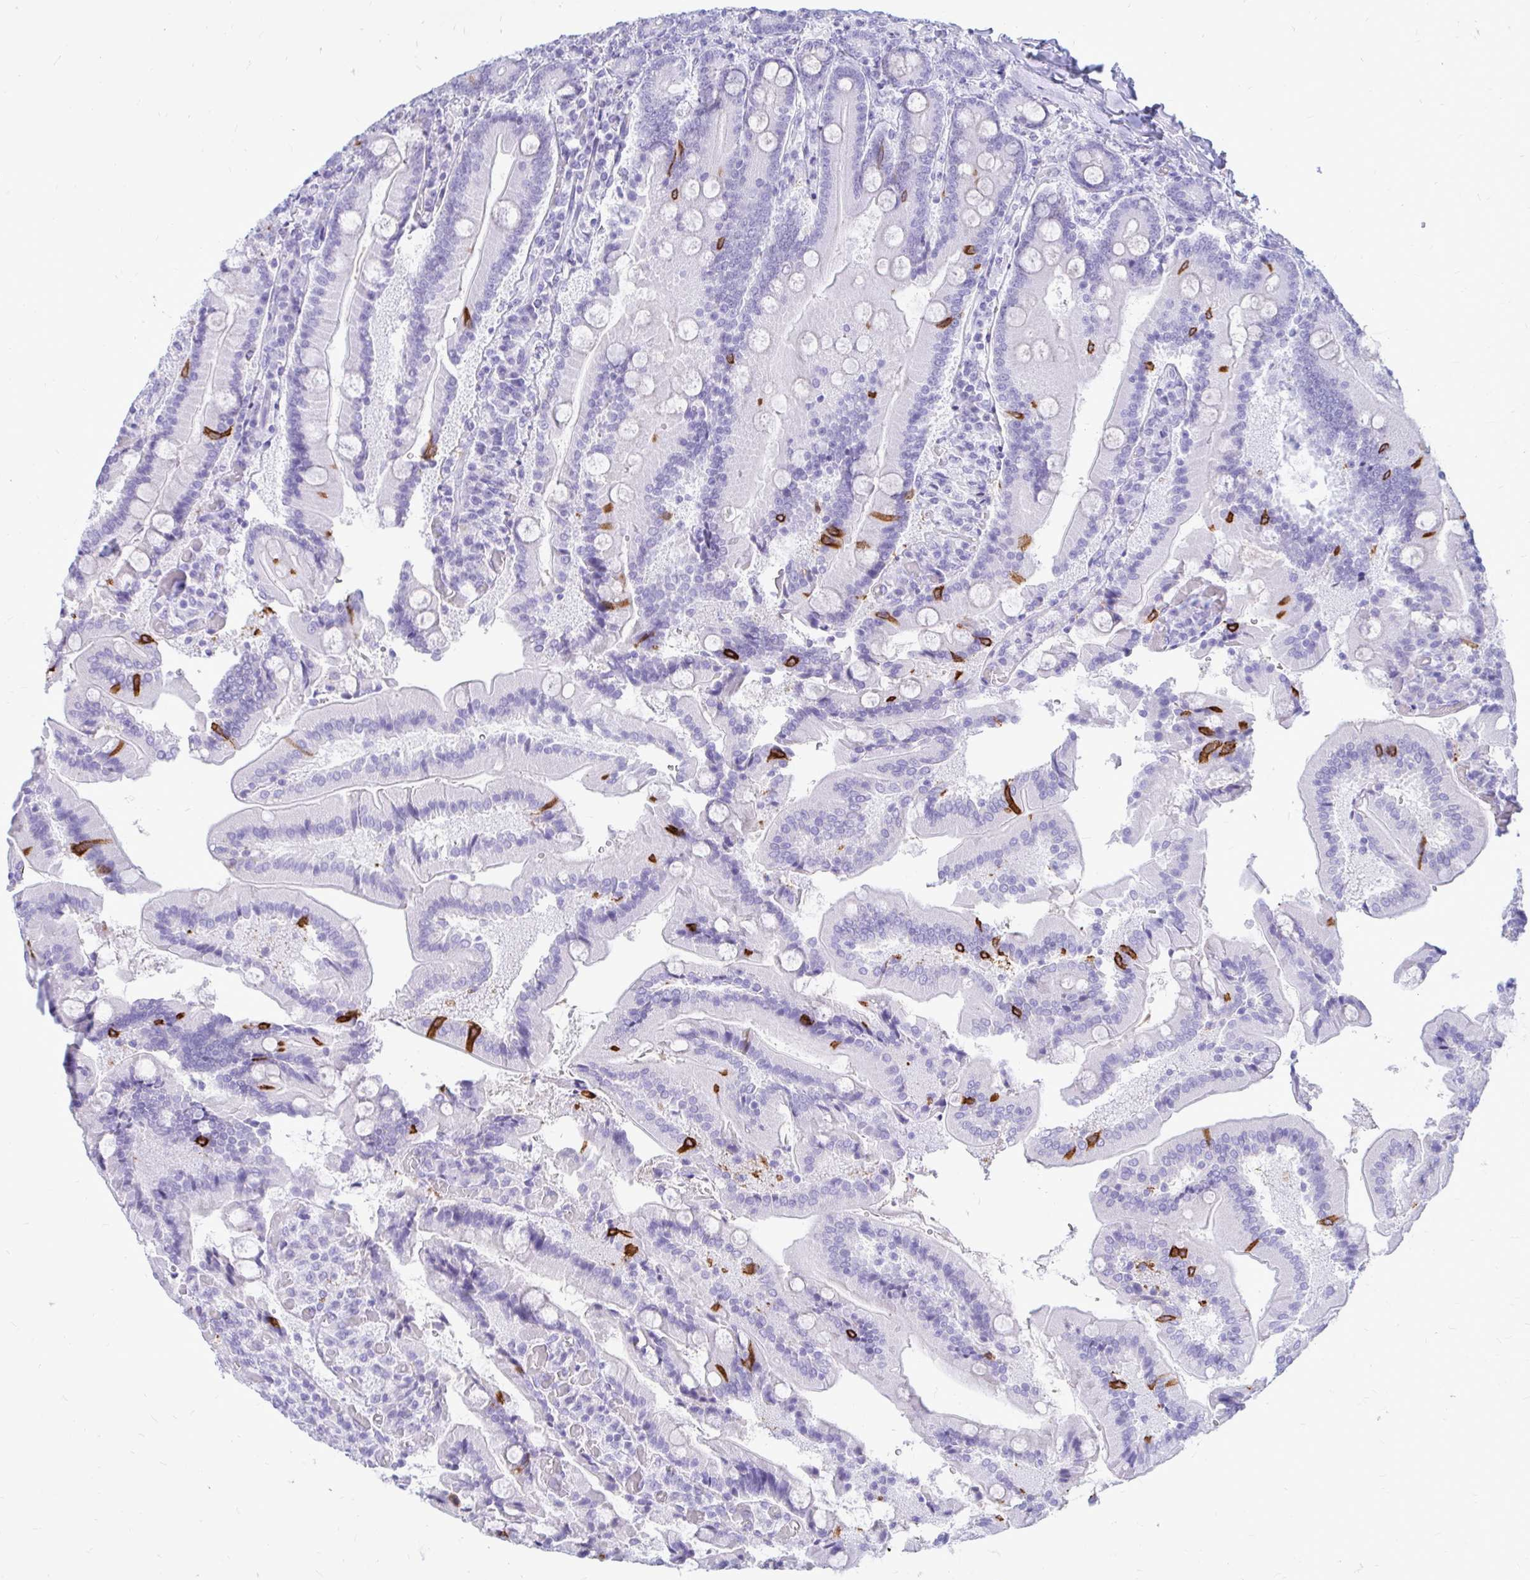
{"staining": {"intensity": "strong", "quantity": "<25%", "location": "cytoplasmic/membranous"}, "tissue": "duodenum", "cell_type": "Glandular cells", "image_type": "normal", "snomed": [{"axis": "morphology", "description": "Normal tissue, NOS"}, {"axis": "topography", "description": "Duodenum"}], "caption": "Brown immunohistochemical staining in unremarkable human duodenum exhibits strong cytoplasmic/membranous positivity in about <25% of glandular cells.", "gene": "NANOGNB", "patient": {"sex": "female", "age": 62}}